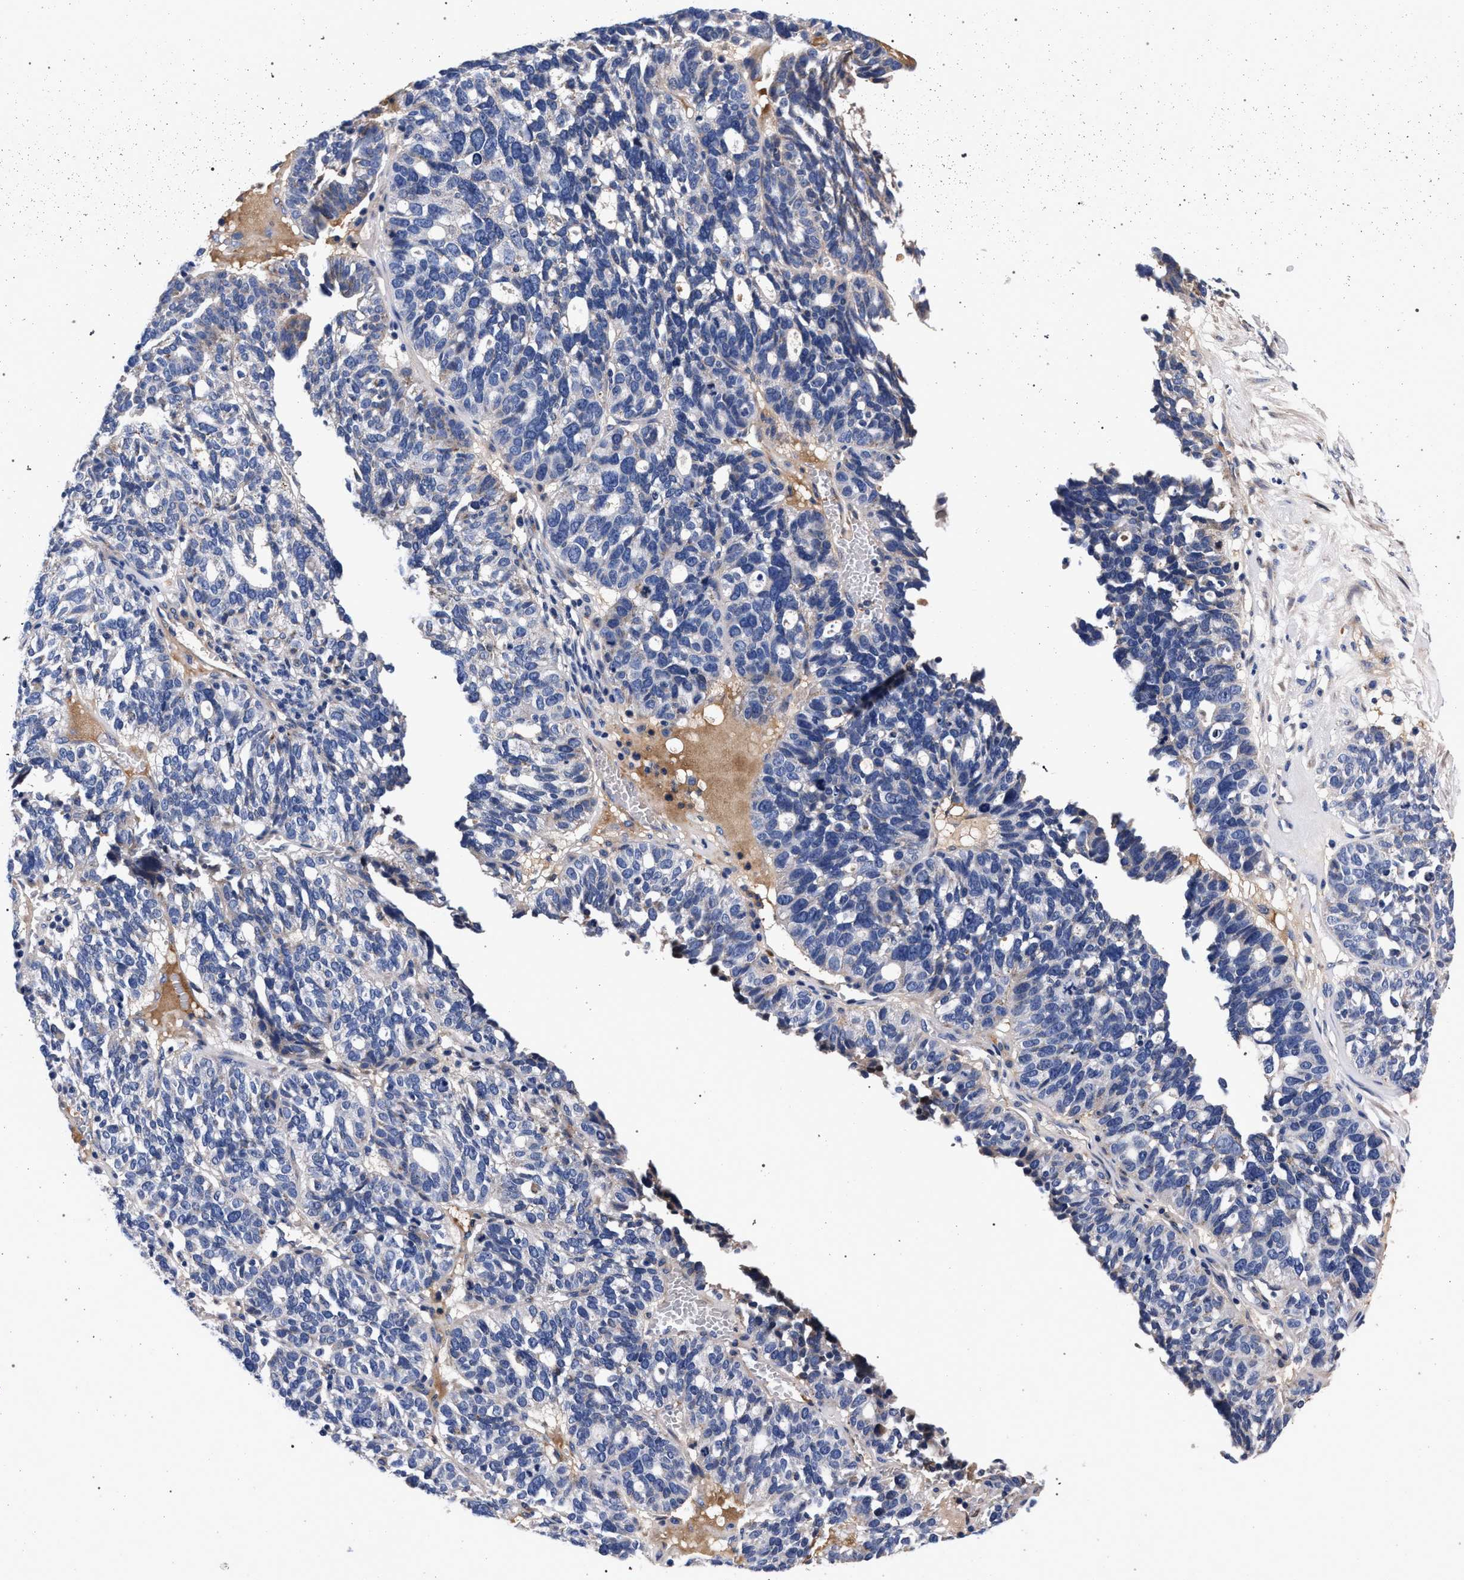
{"staining": {"intensity": "negative", "quantity": "none", "location": "none"}, "tissue": "ovarian cancer", "cell_type": "Tumor cells", "image_type": "cancer", "snomed": [{"axis": "morphology", "description": "Cystadenocarcinoma, serous, NOS"}, {"axis": "topography", "description": "Ovary"}], "caption": "Ovarian serous cystadenocarcinoma was stained to show a protein in brown. There is no significant positivity in tumor cells. The staining is performed using DAB brown chromogen with nuclei counter-stained in using hematoxylin.", "gene": "ACOX1", "patient": {"sex": "female", "age": 59}}